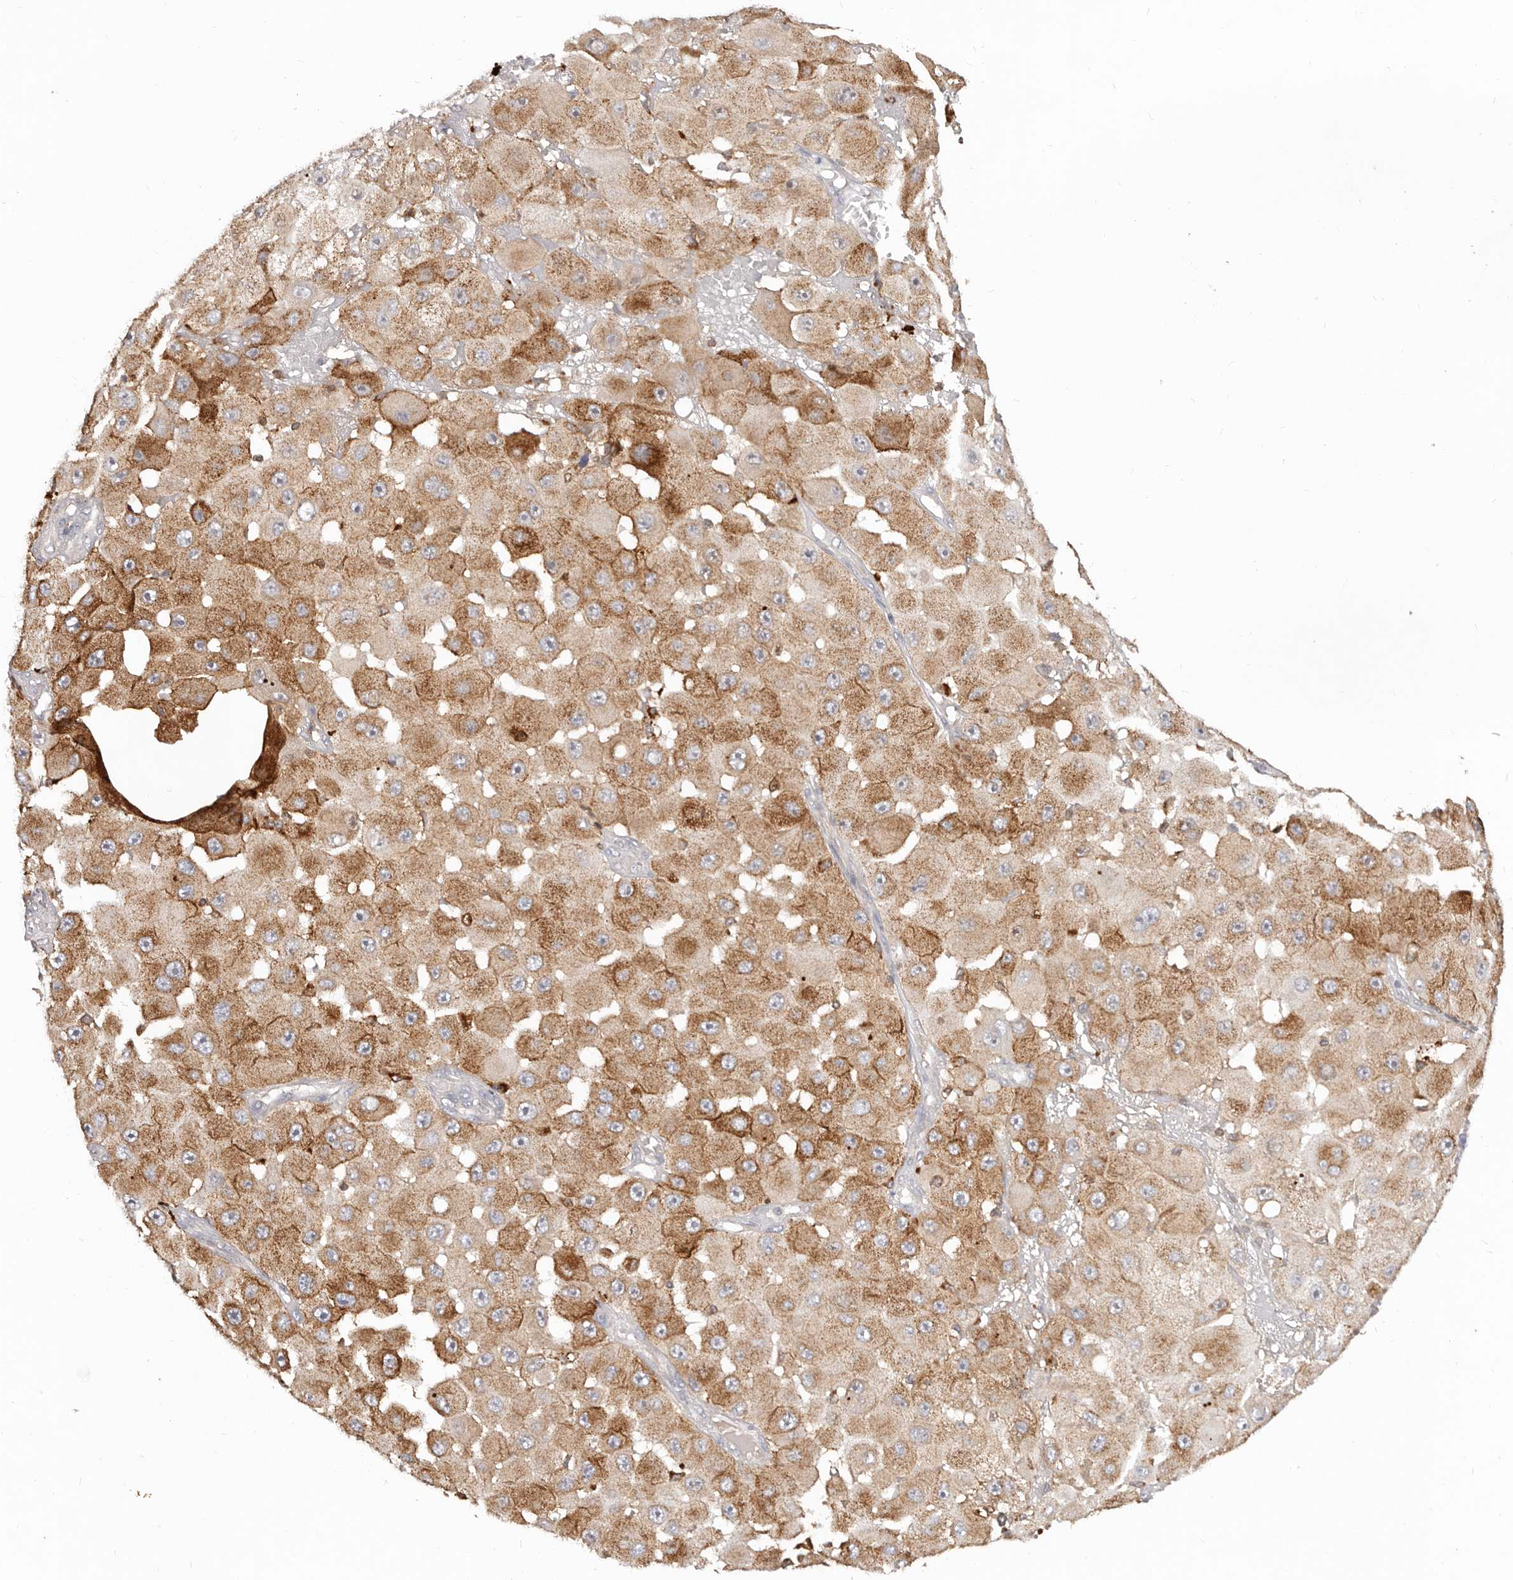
{"staining": {"intensity": "moderate", "quantity": ">75%", "location": "cytoplasmic/membranous"}, "tissue": "melanoma", "cell_type": "Tumor cells", "image_type": "cancer", "snomed": [{"axis": "morphology", "description": "Malignant melanoma, NOS"}, {"axis": "topography", "description": "Skin"}], "caption": "Melanoma was stained to show a protein in brown. There is medium levels of moderate cytoplasmic/membranous staining in approximately >75% of tumor cells.", "gene": "USP49", "patient": {"sex": "female", "age": 81}}